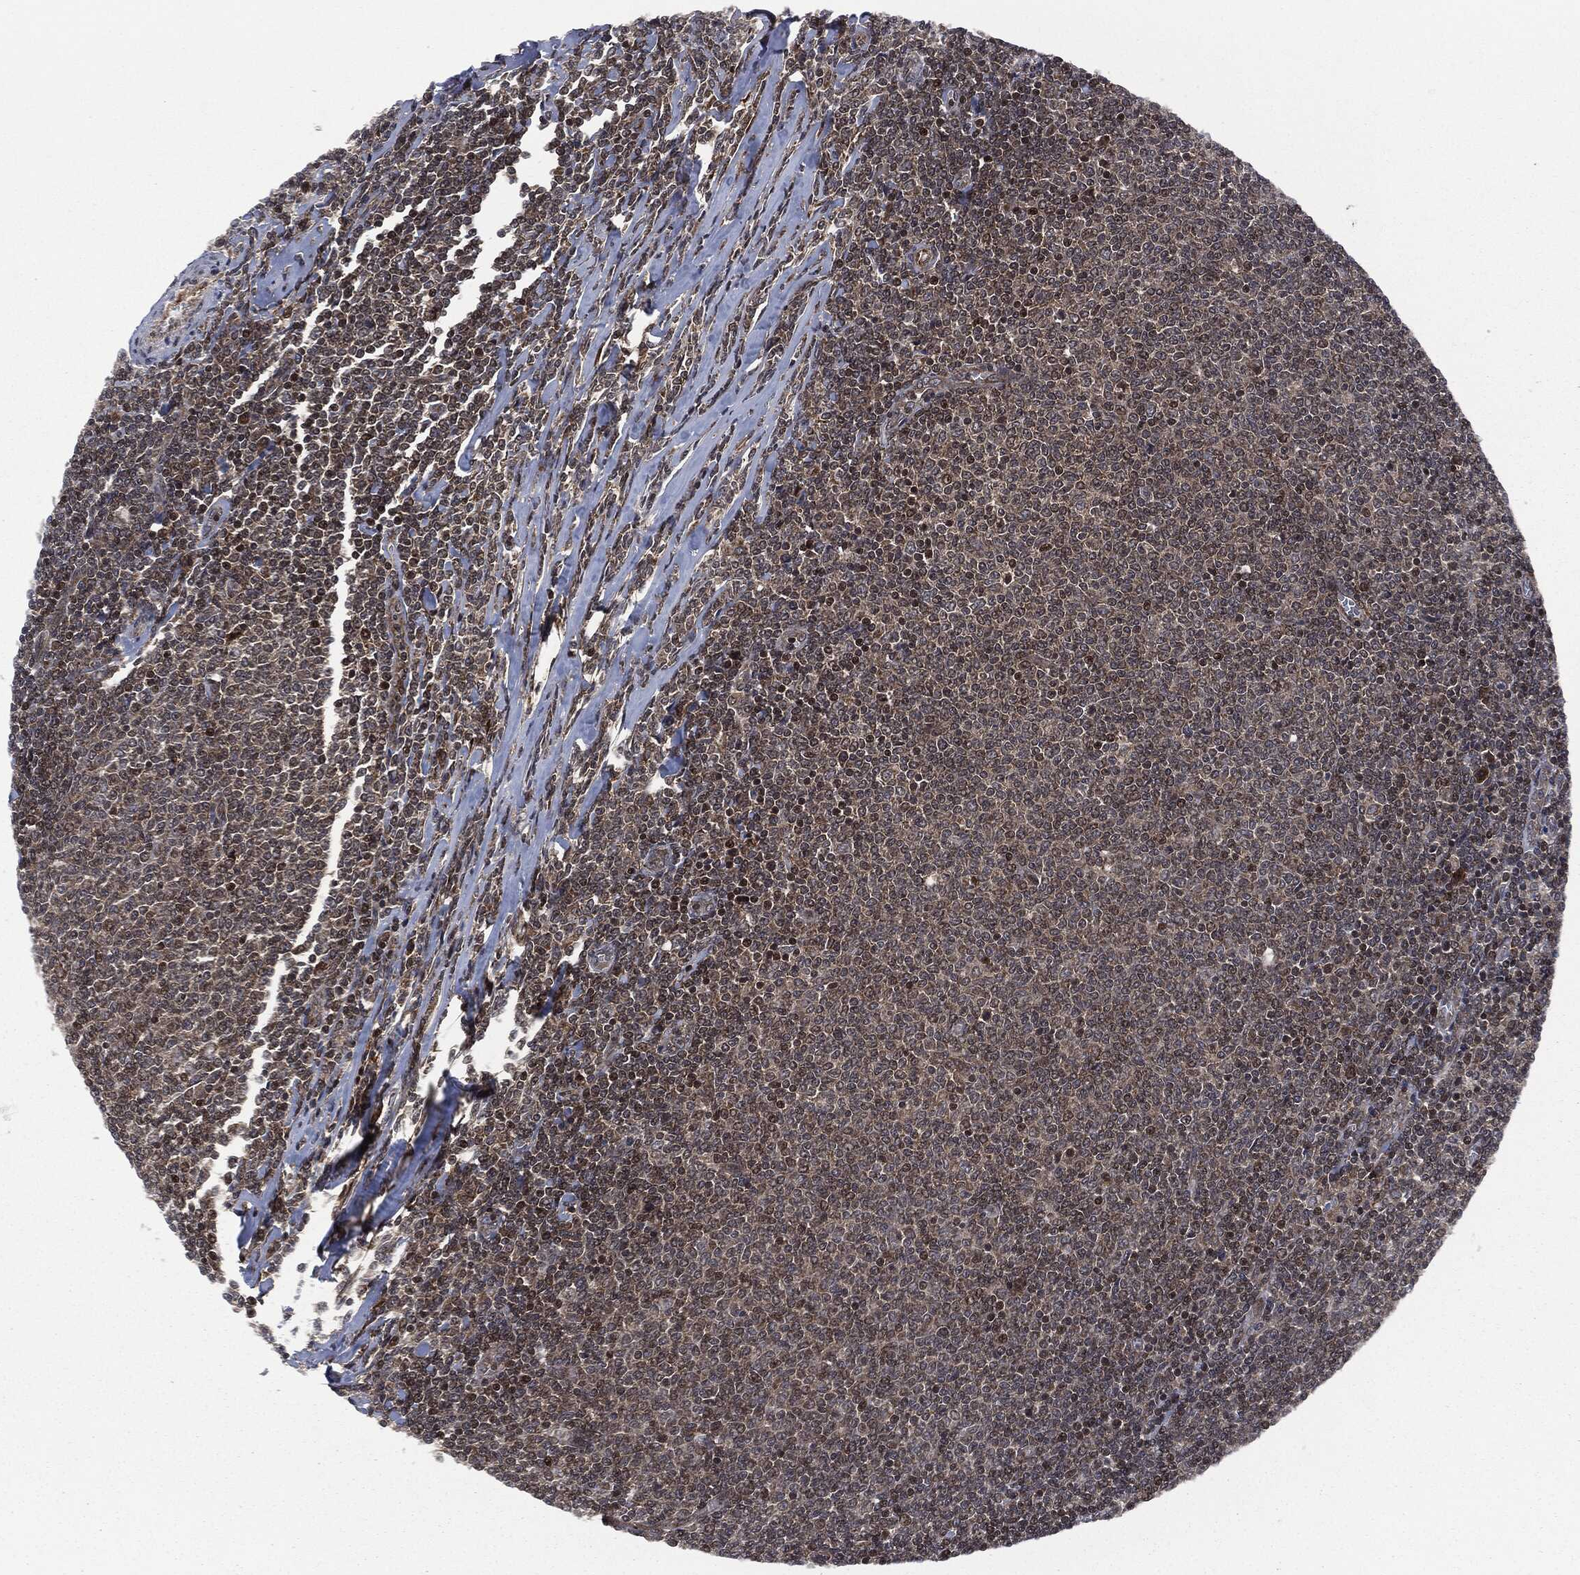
{"staining": {"intensity": "moderate", "quantity": "25%-75%", "location": "cytoplasmic/membranous"}, "tissue": "lymphoma", "cell_type": "Tumor cells", "image_type": "cancer", "snomed": [{"axis": "morphology", "description": "Malignant lymphoma, non-Hodgkin's type, Low grade"}, {"axis": "topography", "description": "Lymph node"}], "caption": "IHC image of human malignant lymphoma, non-Hodgkin's type (low-grade) stained for a protein (brown), which displays medium levels of moderate cytoplasmic/membranous expression in about 25%-75% of tumor cells.", "gene": "HRAS", "patient": {"sex": "male", "age": 52}}